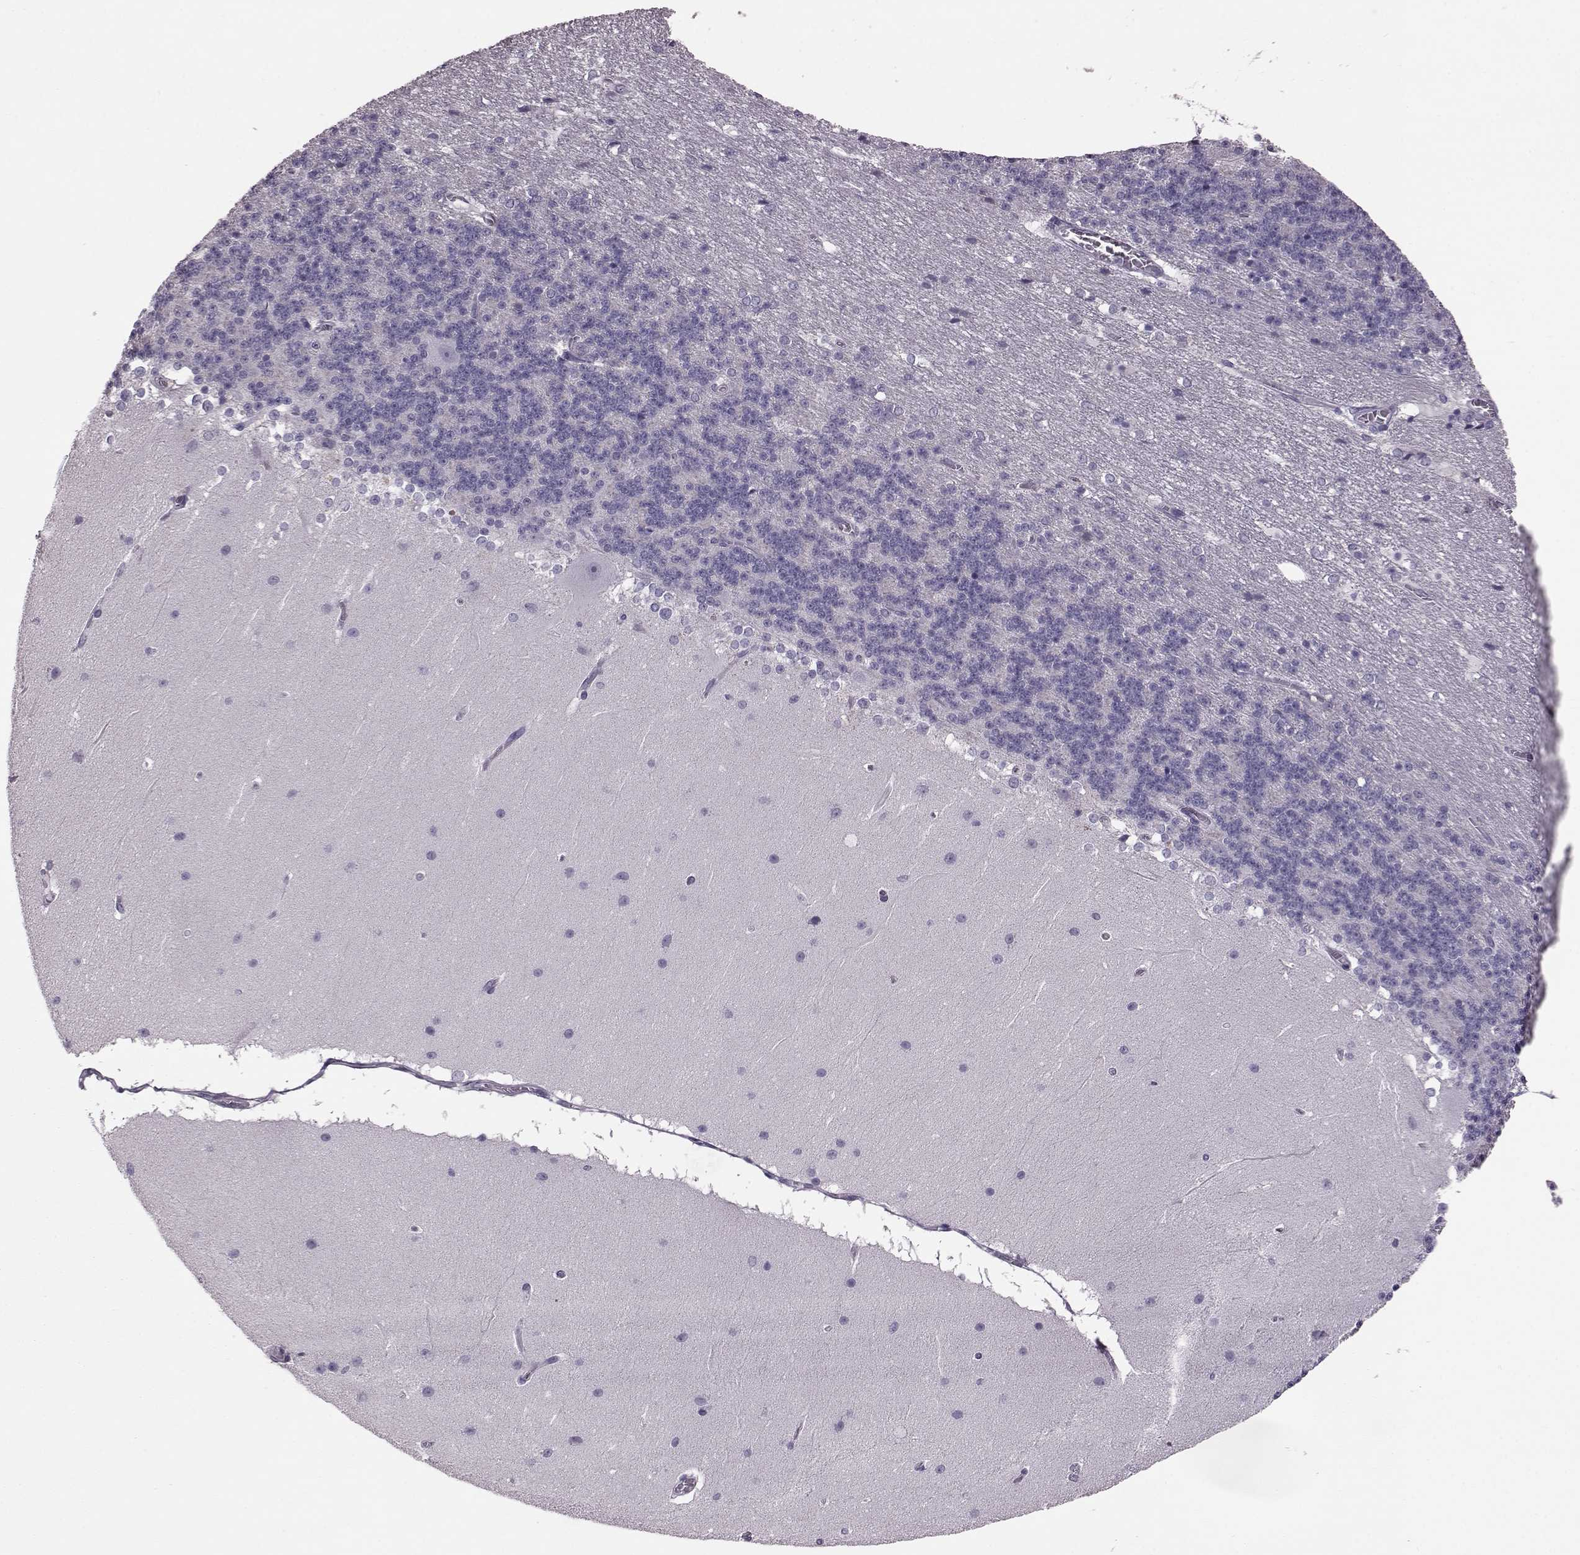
{"staining": {"intensity": "negative", "quantity": "none", "location": "none"}, "tissue": "cerebellum", "cell_type": "Cells in granular layer", "image_type": "normal", "snomed": [{"axis": "morphology", "description": "Normal tissue, NOS"}, {"axis": "topography", "description": "Cerebellum"}], "caption": "Protein analysis of benign cerebellum exhibits no significant positivity in cells in granular layer.", "gene": "RIMS2", "patient": {"sex": "female", "age": 19}}